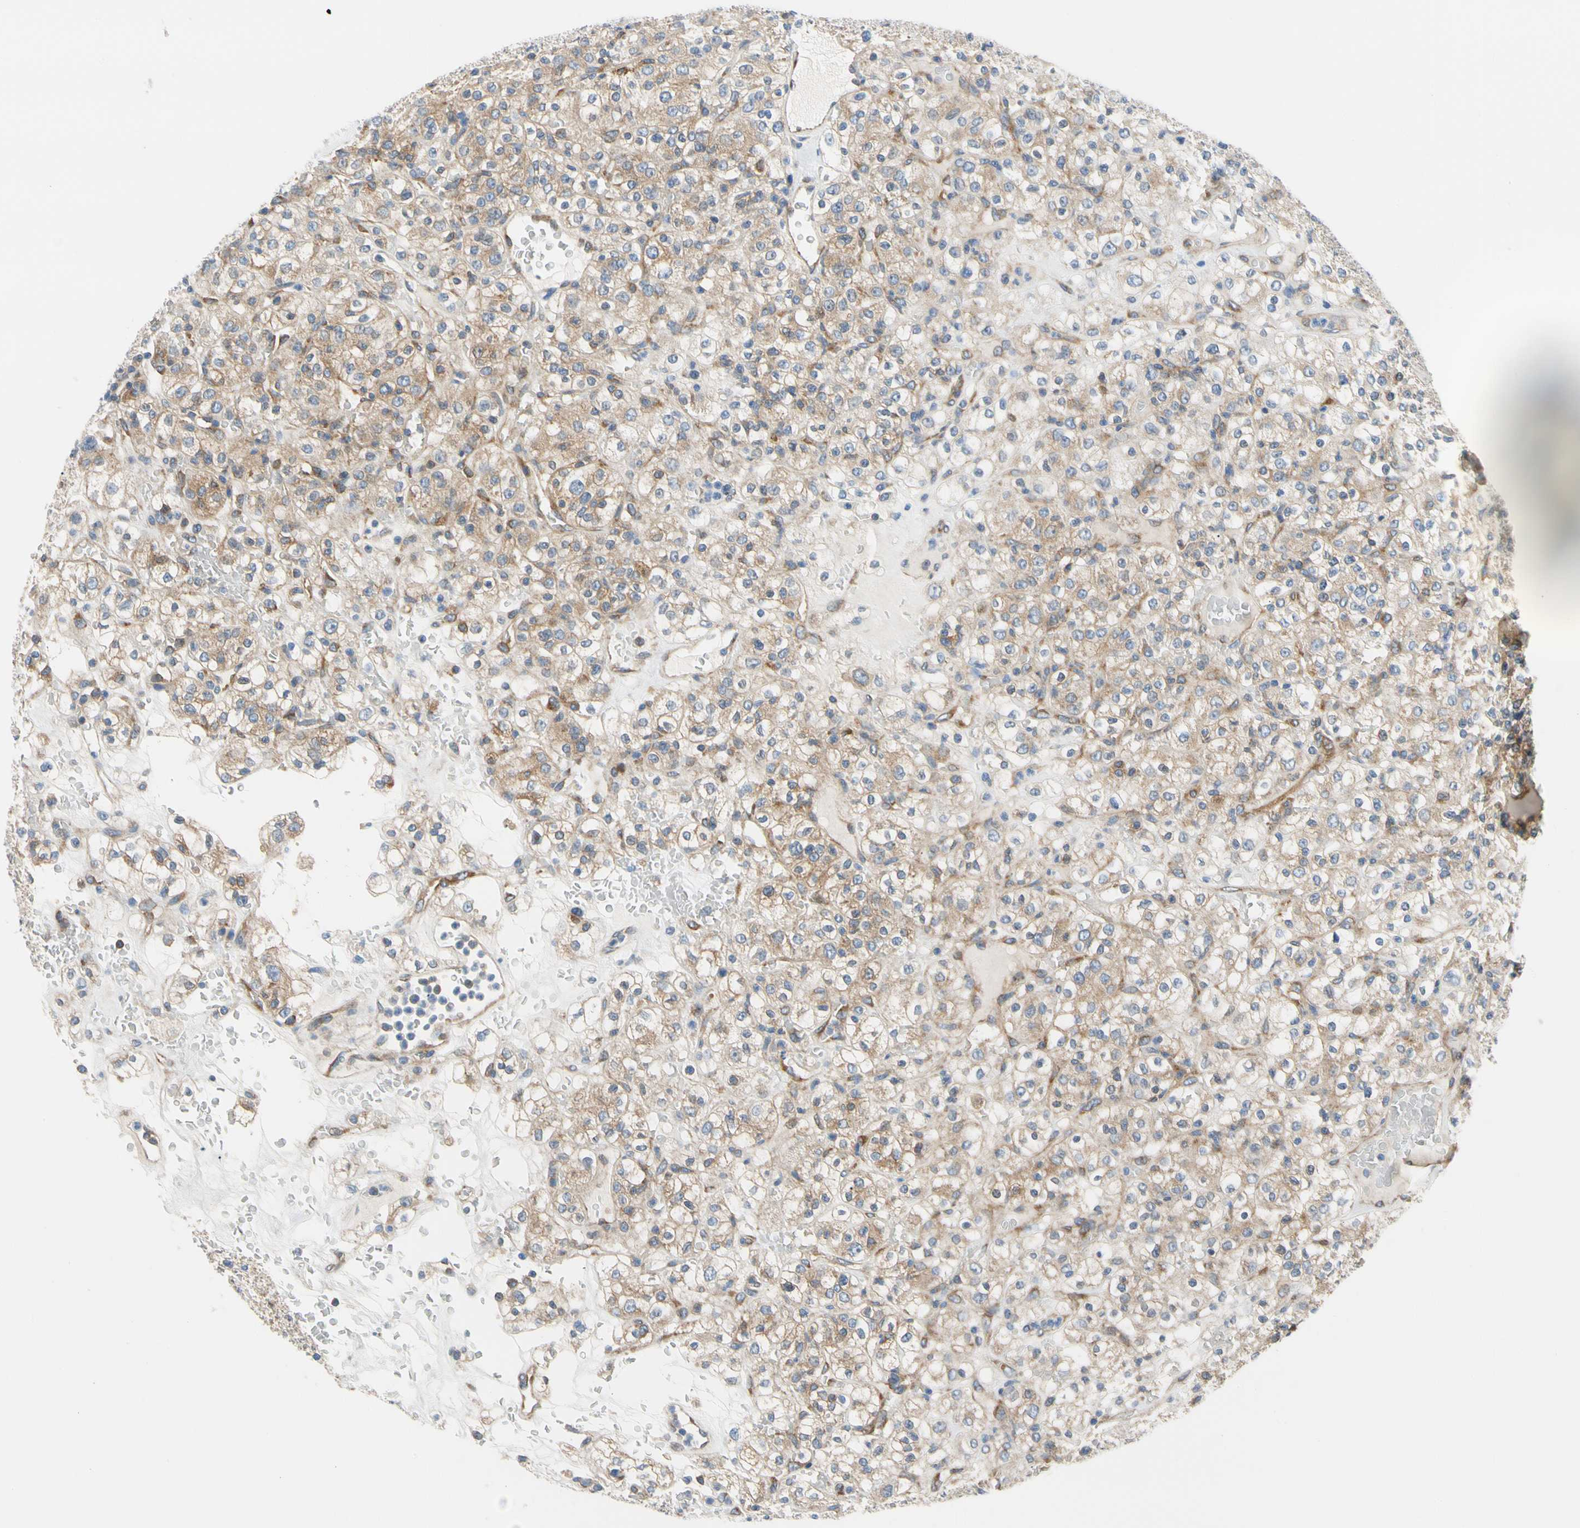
{"staining": {"intensity": "moderate", "quantity": ">75%", "location": "cytoplasmic/membranous"}, "tissue": "renal cancer", "cell_type": "Tumor cells", "image_type": "cancer", "snomed": [{"axis": "morphology", "description": "Normal tissue, NOS"}, {"axis": "morphology", "description": "Adenocarcinoma, NOS"}, {"axis": "topography", "description": "Kidney"}], "caption": "Renal cancer stained with a protein marker shows moderate staining in tumor cells.", "gene": "GPHN", "patient": {"sex": "female", "age": 72}}